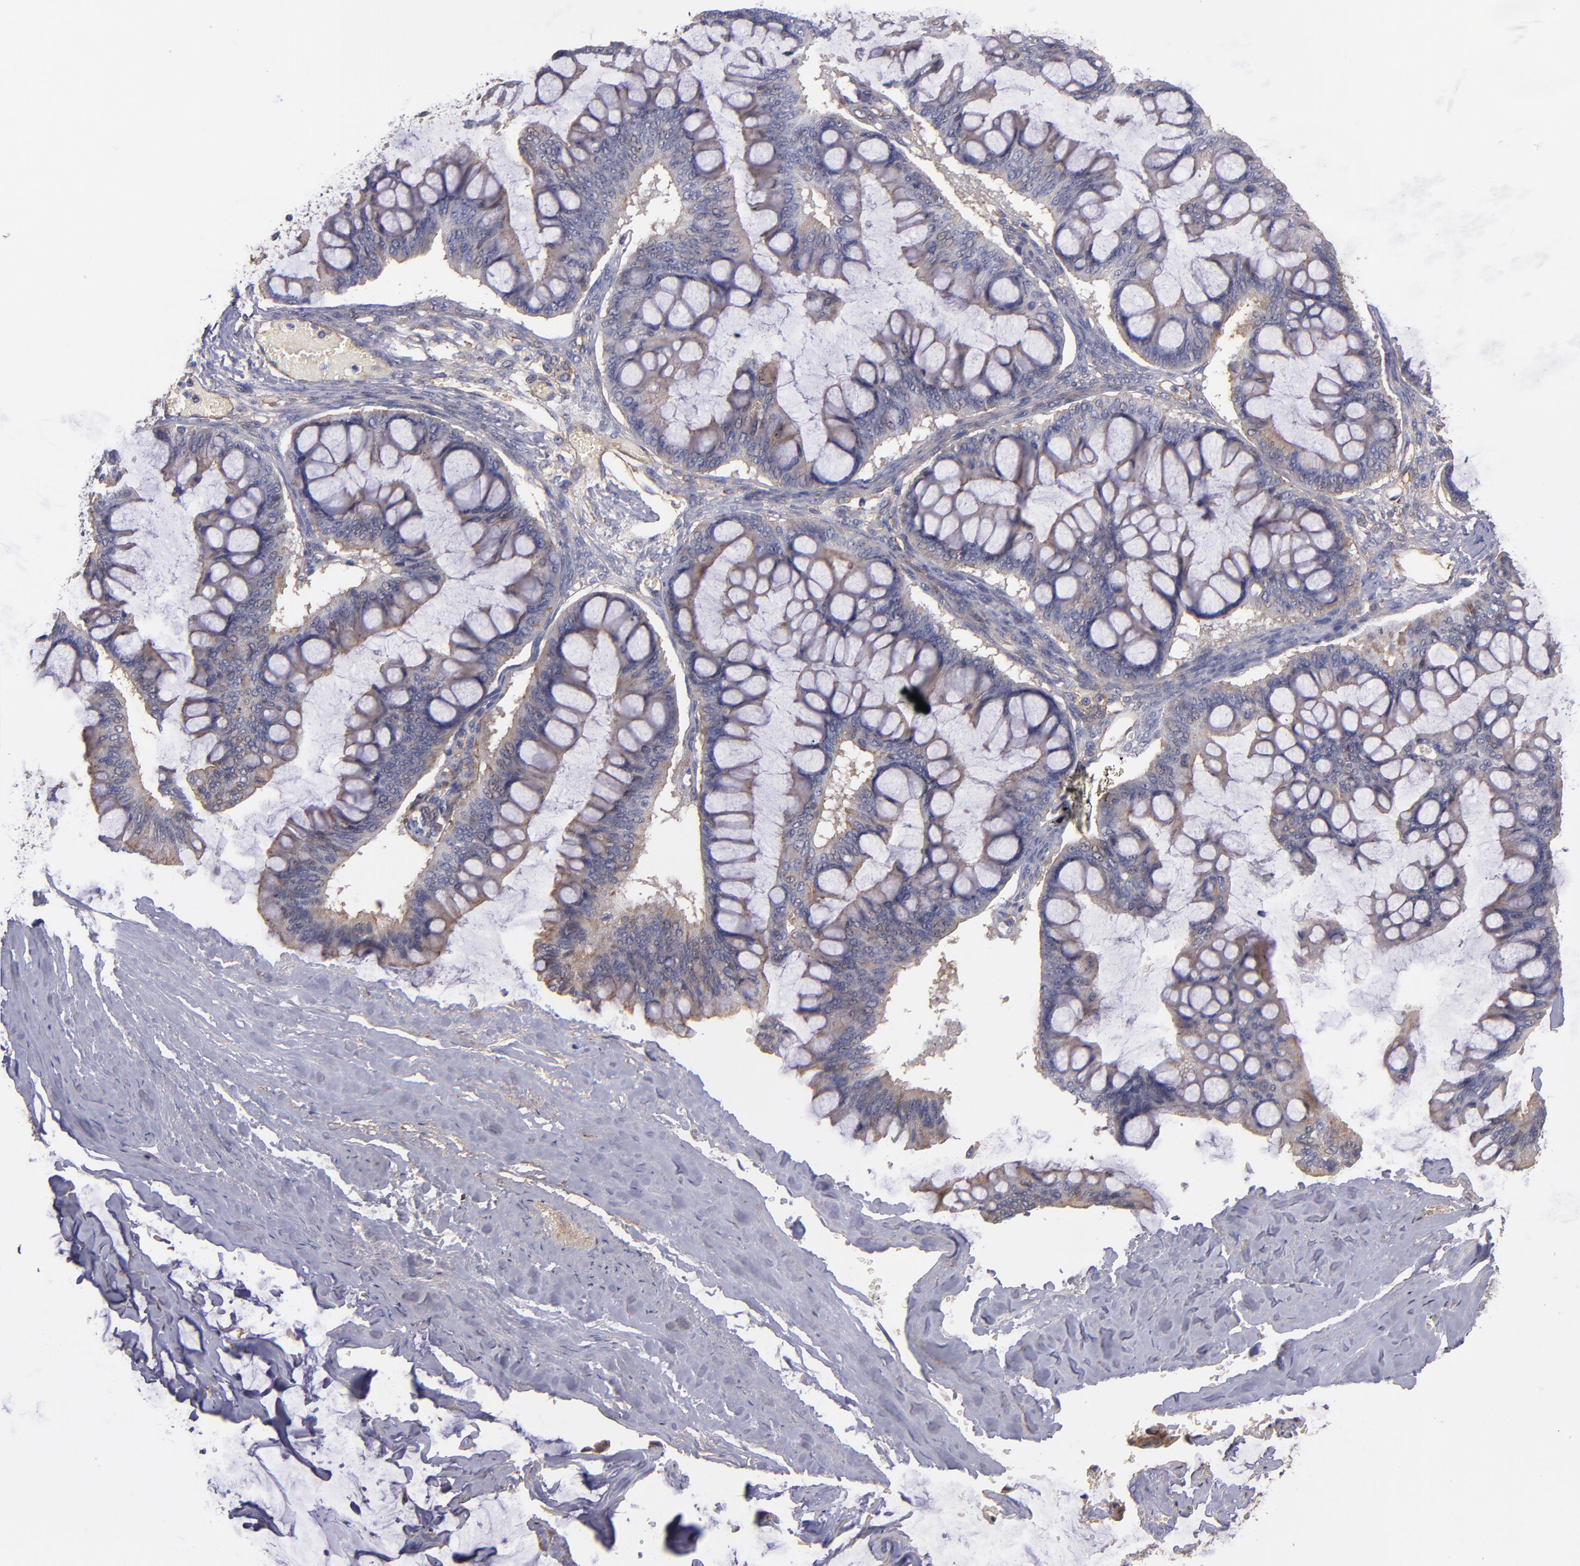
{"staining": {"intensity": "weak", "quantity": ">75%", "location": "cytoplasmic/membranous"}, "tissue": "ovarian cancer", "cell_type": "Tumor cells", "image_type": "cancer", "snomed": [{"axis": "morphology", "description": "Cystadenocarcinoma, mucinous, NOS"}, {"axis": "topography", "description": "Ovary"}], "caption": "A histopathology image of human ovarian cancer stained for a protein displays weak cytoplasmic/membranous brown staining in tumor cells.", "gene": "PLSCR4", "patient": {"sex": "female", "age": 73}}